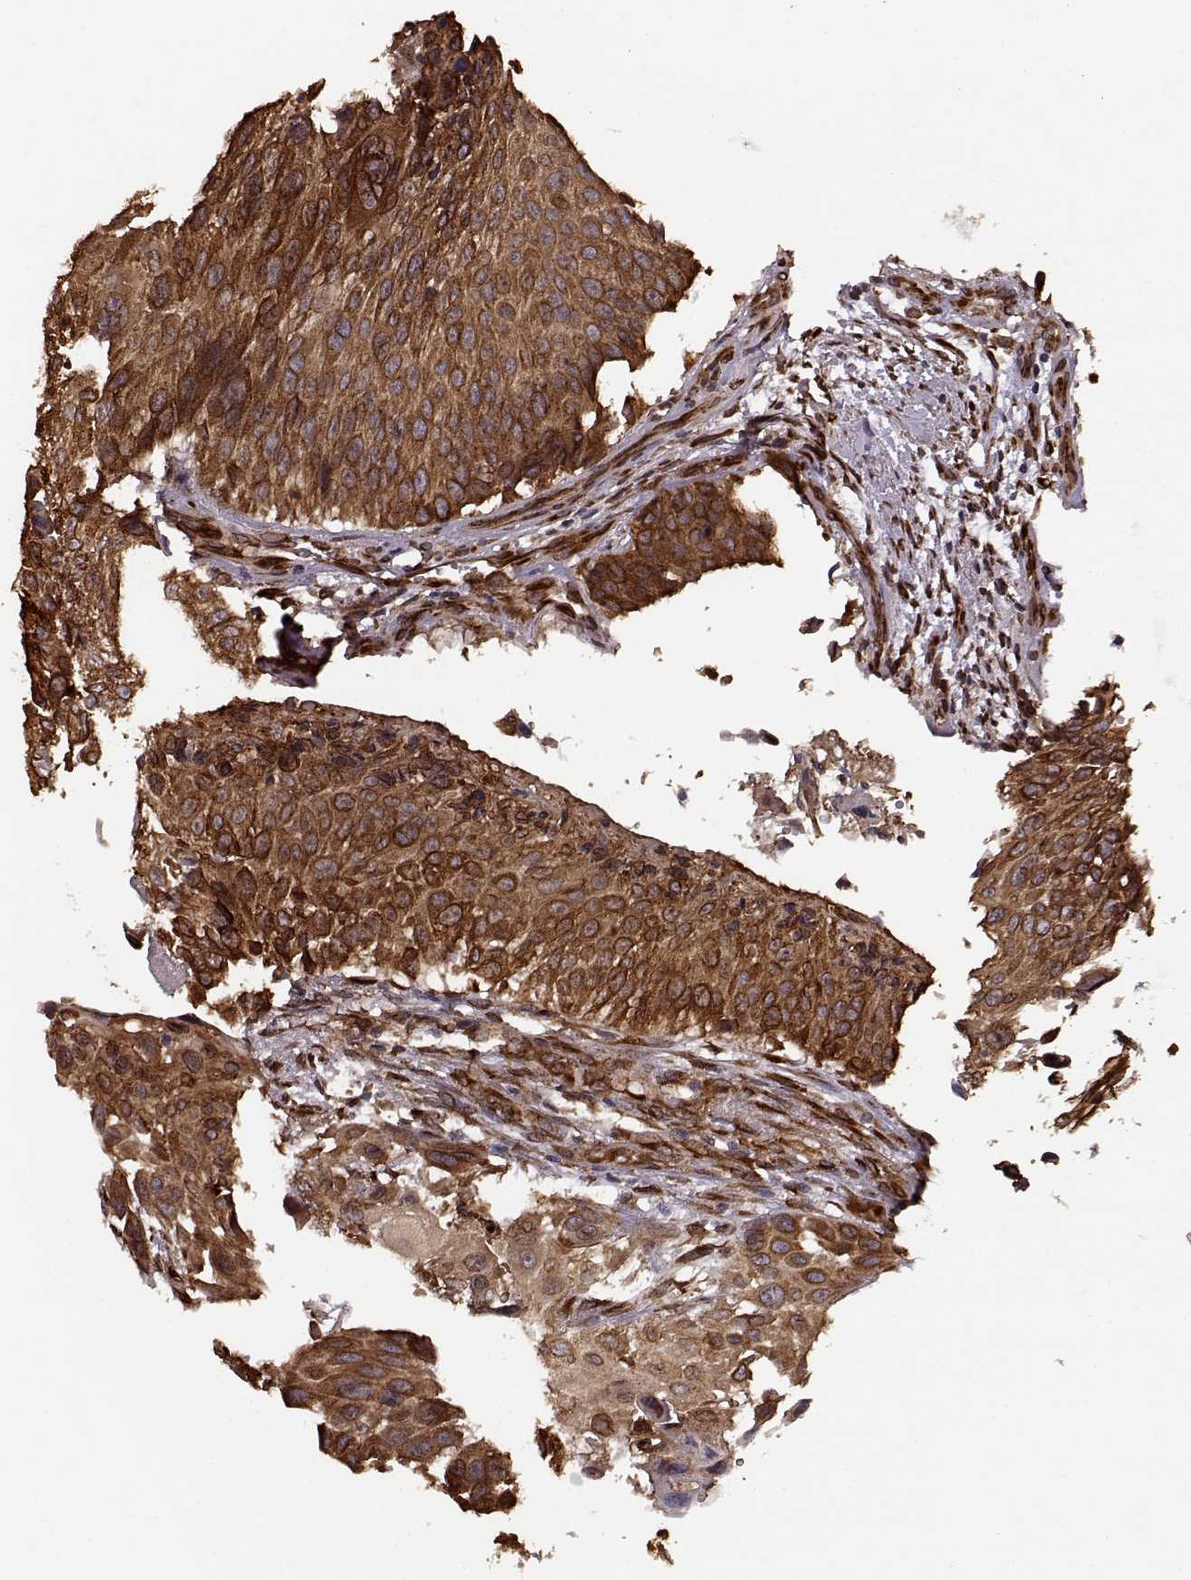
{"staining": {"intensity": "strong", "quantity": ">75%", "location": "cytoplasmic/membranous"}, "tissue": "urothelial cancer", "cell_type": "Tumor cells", "image_type": "cancer", "snomed": [{"axis": "morphology", "description": "Urothelial carcinoma, NOS"}, {"axis": "topography", "description": "Urinary bladder"}], "caption": "This is an image of IHC staining of urothelial cancer, which shows strong staining in the cytoplasmic/membranous of tumor cells.", "gene": "YIPF5", "patient": {"sex": "male", "age": 55}}